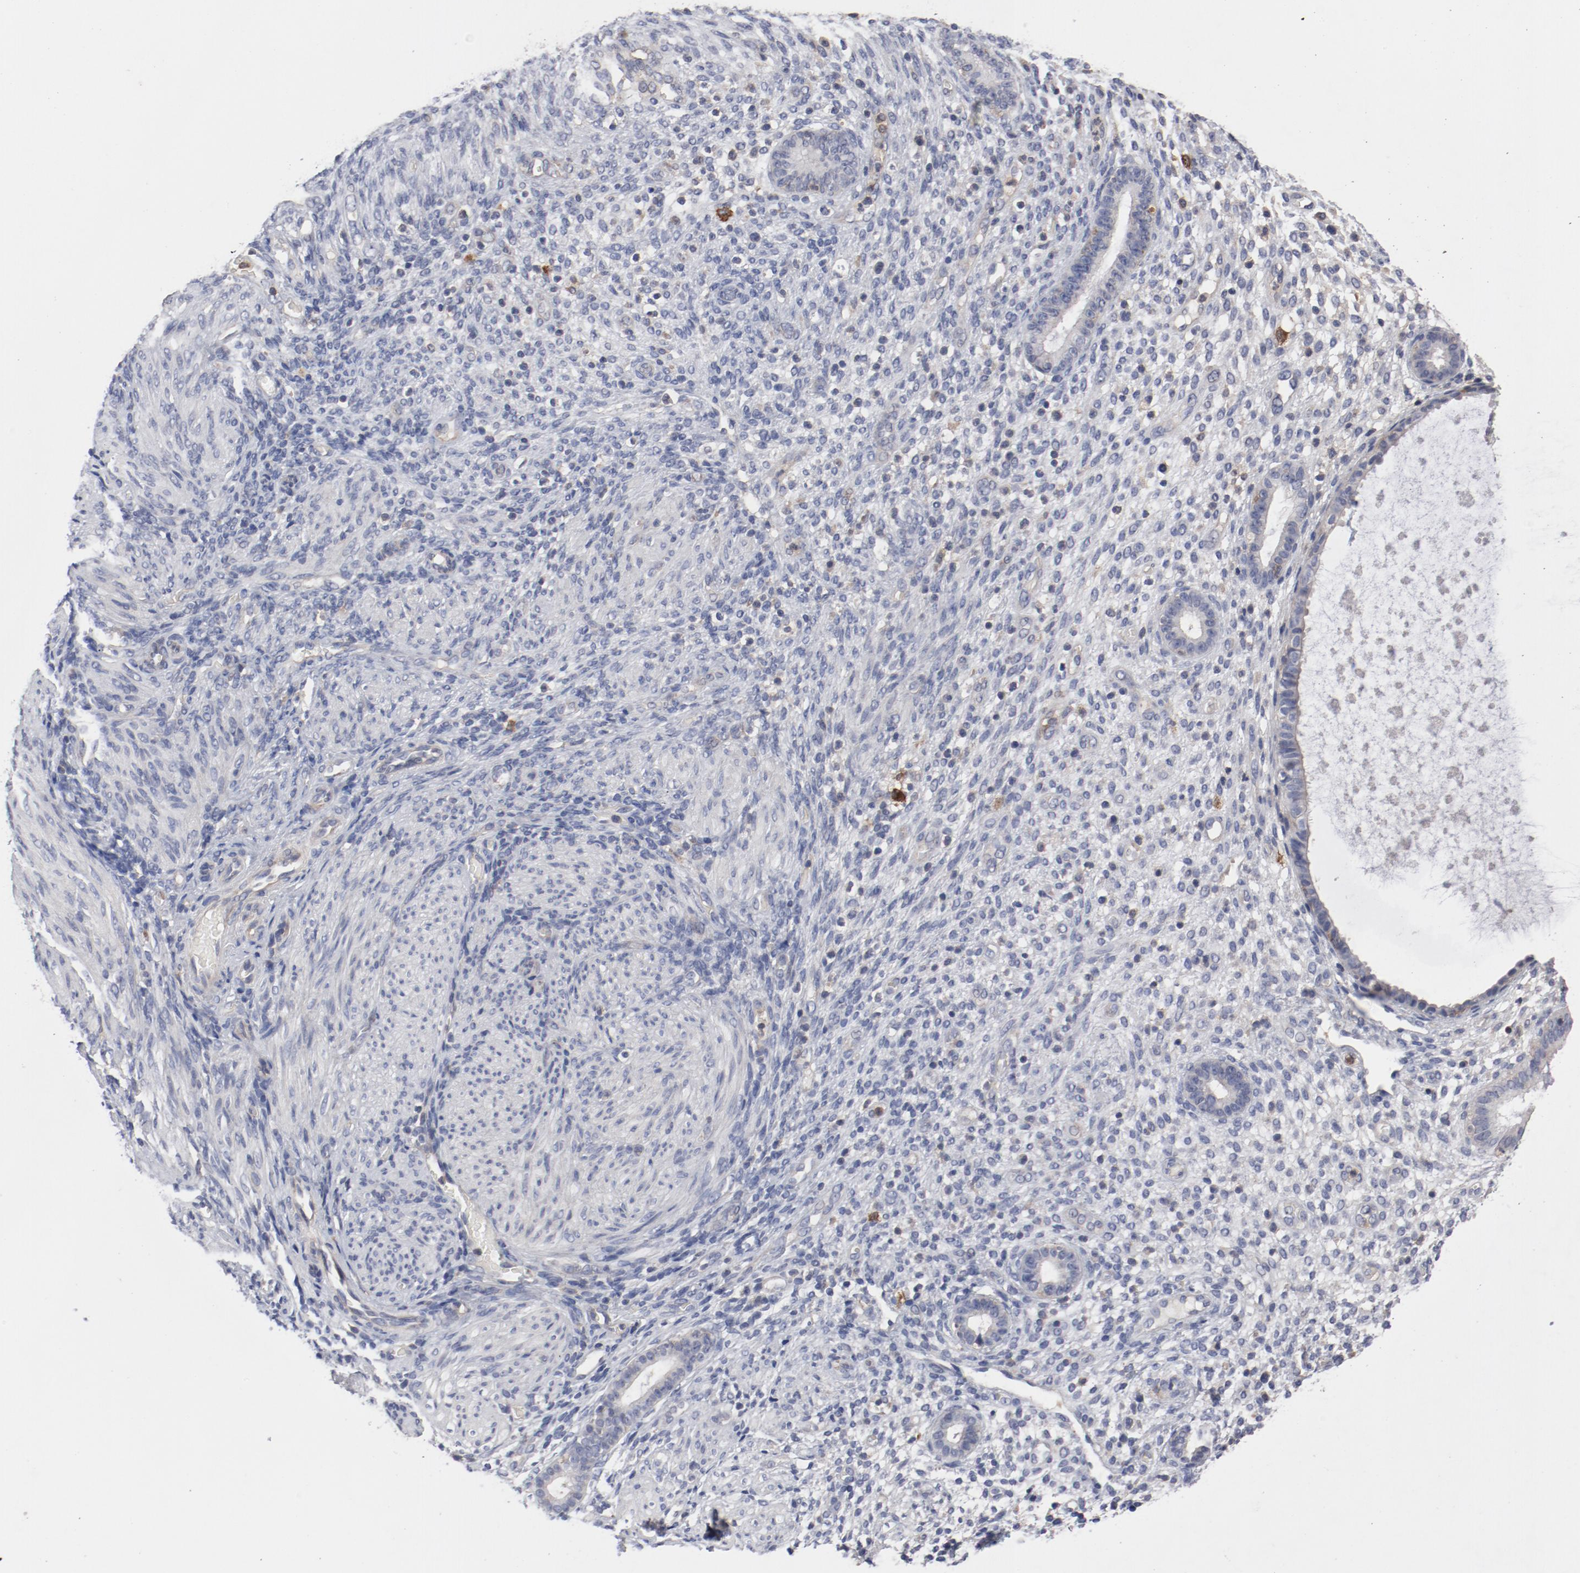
{"staining": {"intensity": "negative", "quantity": "none", "location": "none"}, "tissue": "endometrium", "cell_type": "Cells in endometrial stroma", "image_type": "normal", "snomed": [{"axis": "morphology", "description": "Normal tissue, NOS"}, {"axis": "topography", "description": "Endometrium"}], "caption": "Protein analysis of normal endometrium reveals no significant expression in cells in endometrial stroma.", "gene": "CBL", "patient": {"sex": "female", "age": 72}}